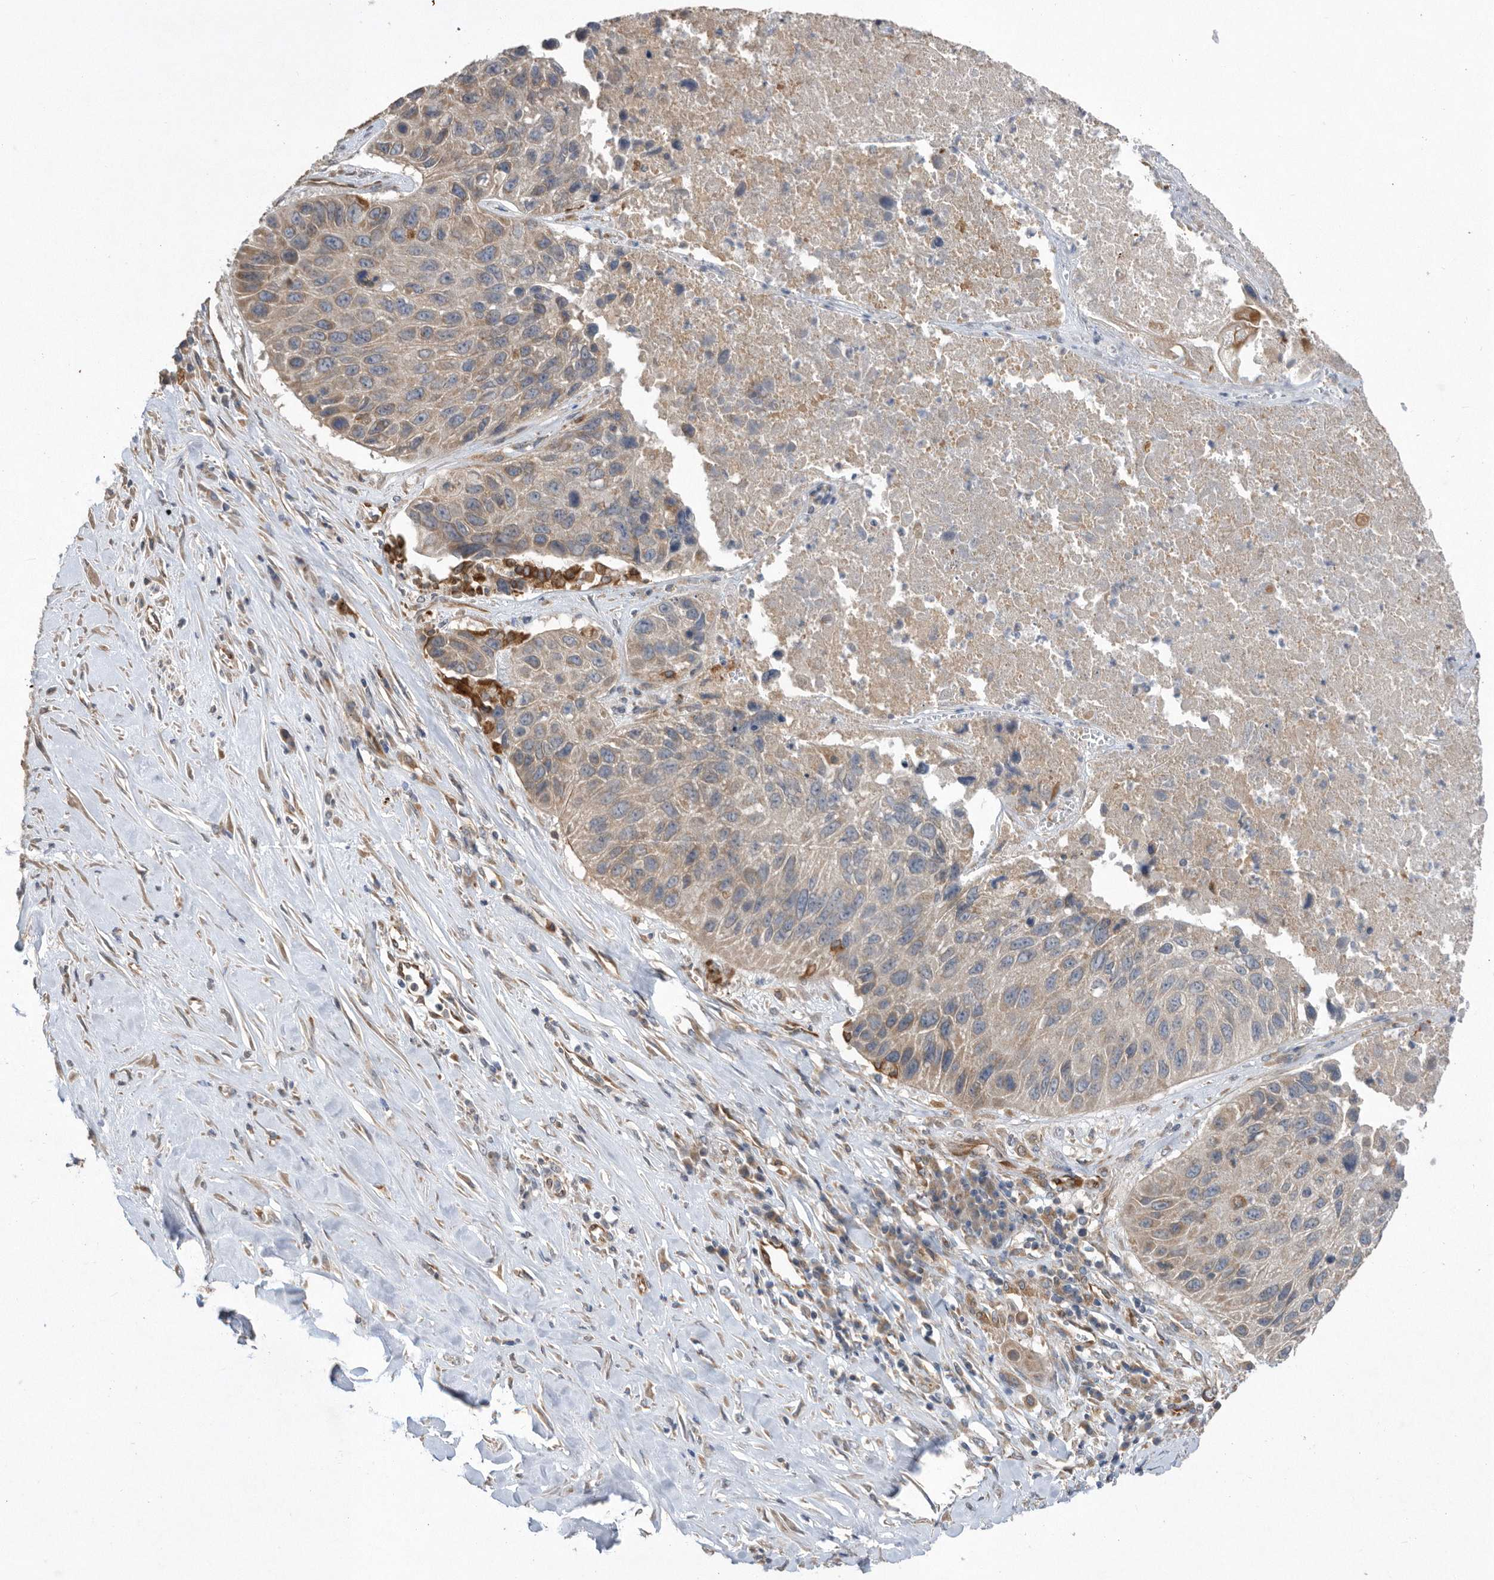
{"staining": {"intensity": "strong", "quantity": "<25%", "location": "cytoplasmic/membranous"}, "tissue": "lung cancer", "cell_type": "Tumor cells", "image_type": "cancer", "snomed": [{"axis": "morphology", "description": "Squamous cell carcinoma, NOS"}, {"axis": "topography", "description": "Lung"}], "caption": "Human lung cancer stained with a brown dye displays strong cytoplasmic/membranous positive staining in approximately <25% of tumor cells.", "gene": "PON2", "patient": {"sex": "male", "age": 61}}